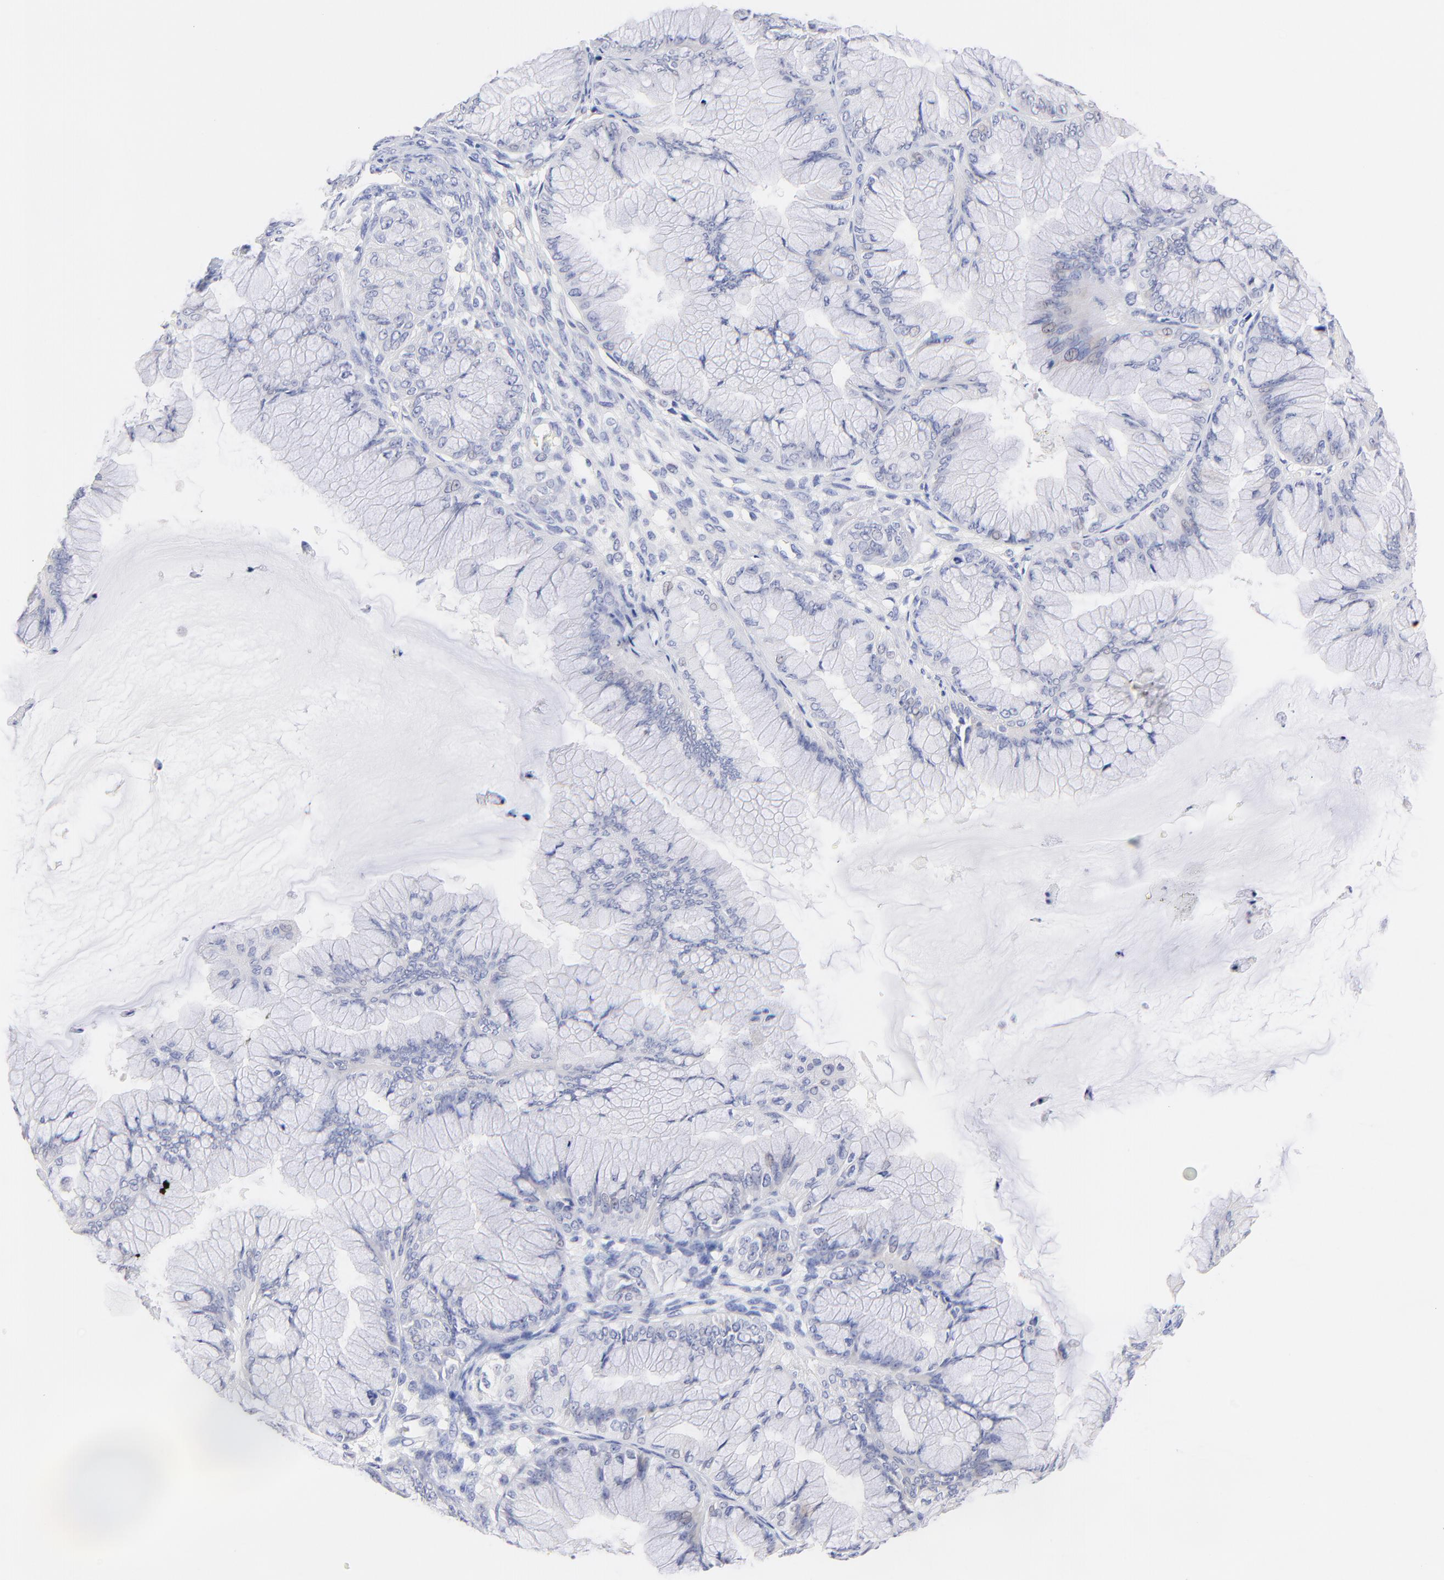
{"staining": {"intensity": "weak", "quantity": "<25%", "location": "cytoplasmic/membranous"}, "tissue": "ovarian cancer", "cell_type": "Tumor cells", "image_type": "cancer", "snomed": [{"axis": "morphology", "description": "Cystadenocarcinoma, mucinous, NOS"}, {"axis": "topography", "description": "Ovary"}], "caption": "Immunohistochemical staining of ovarian mucinous cystadenocarcinoma displays no significant expression in tumor cells.", "gene": "CFAP57", "patient": {"sex": "female", "age": 63}}